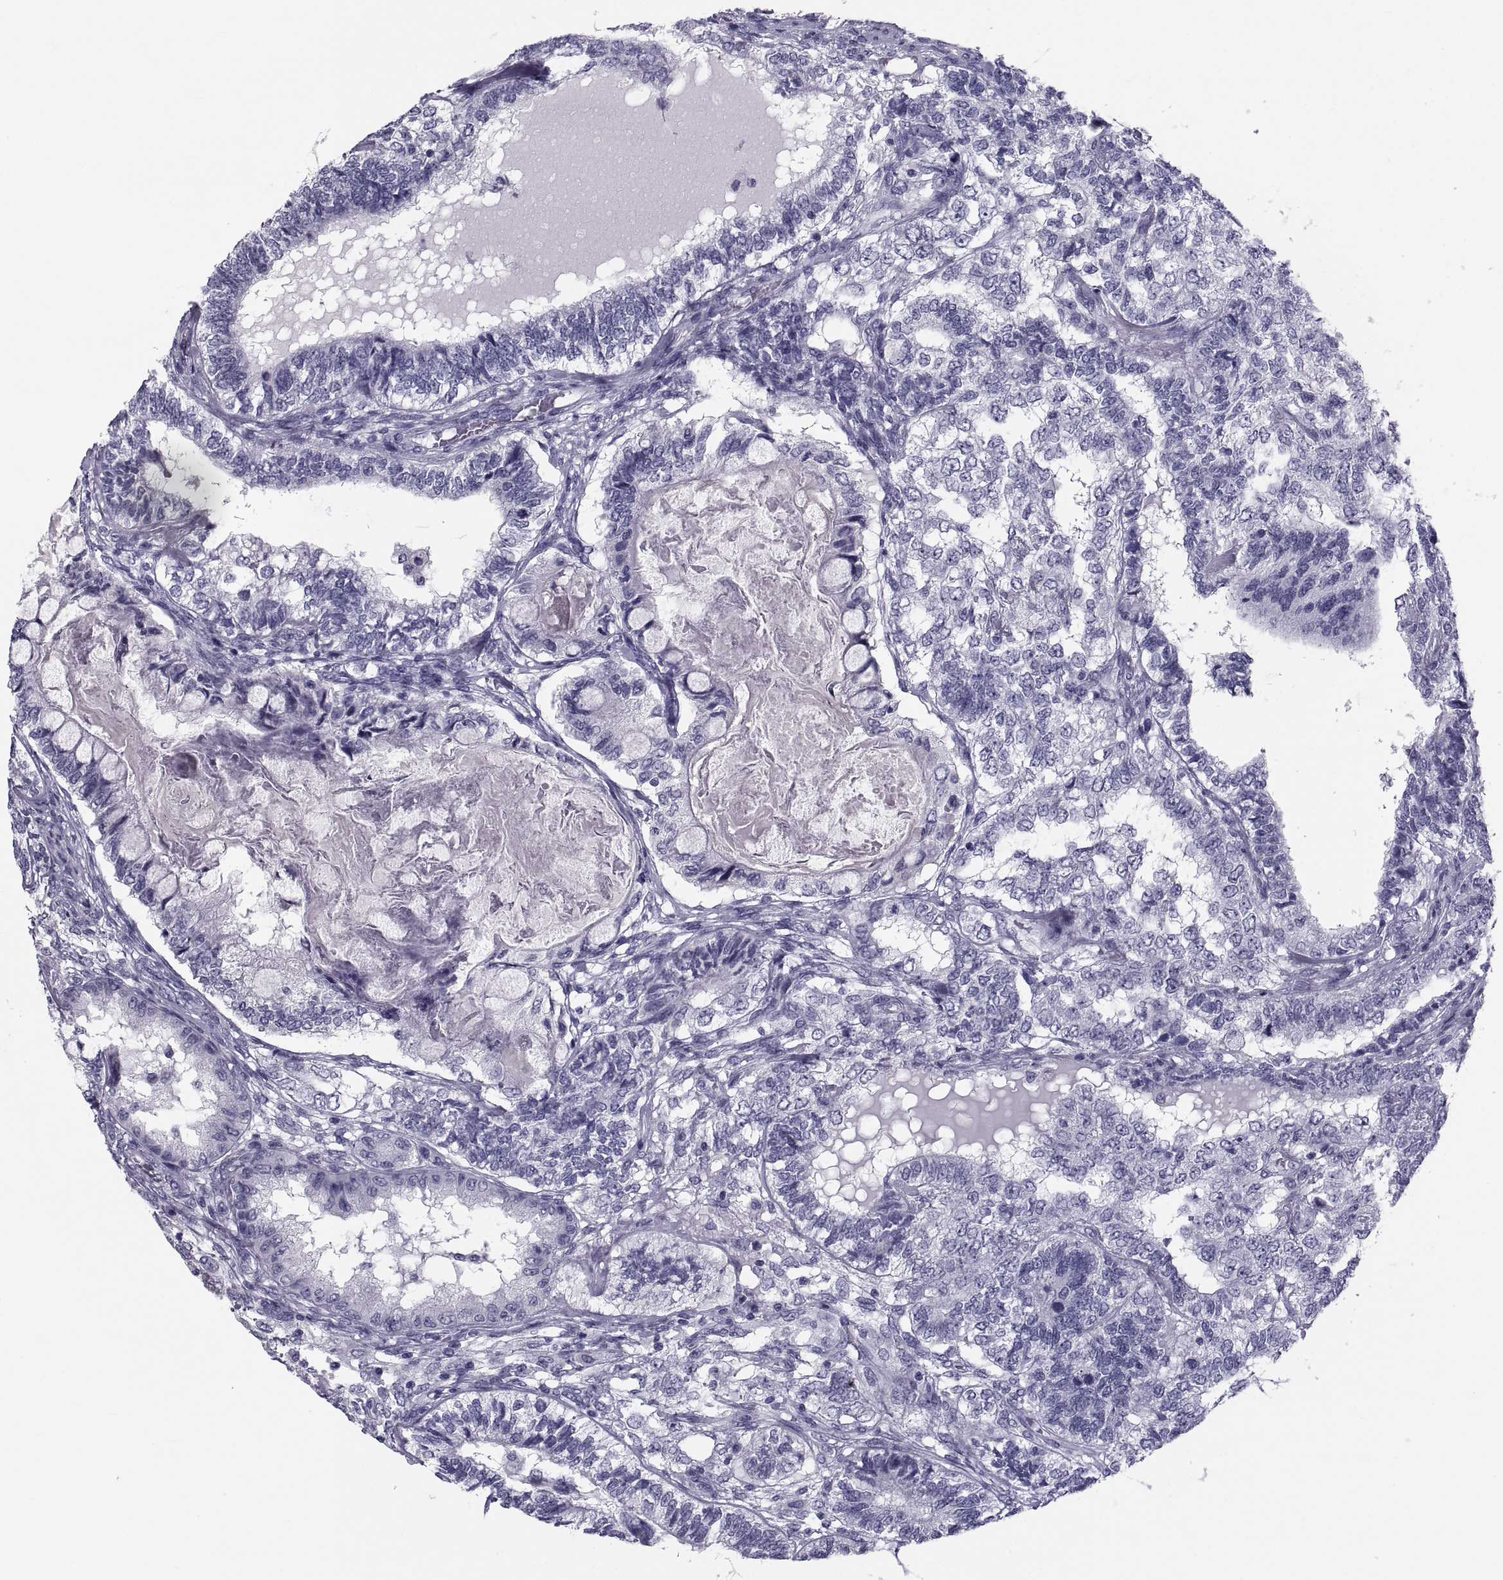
{"staining": {"intensity": "negative", "quantity": "none", "location": "none"}, "tissue": "testis cancer", "cell_type": "Tumor cells", "image_type": "cancer", "snomed": [{"axis": "morphology", "description": "Seminoma, NOS"}, {"axis": "morphology", "description": "Carcinoma, Embryonal, NOS"}, {"axis": "topography", "description": "Testis"}], "caption": "Immunohistochemical staining of human testis embryonal carcinoma exhibits no significant positivity in tumor cells.", "gene": "CRISP1", "patient": {"sex": "male", "age": 41}}